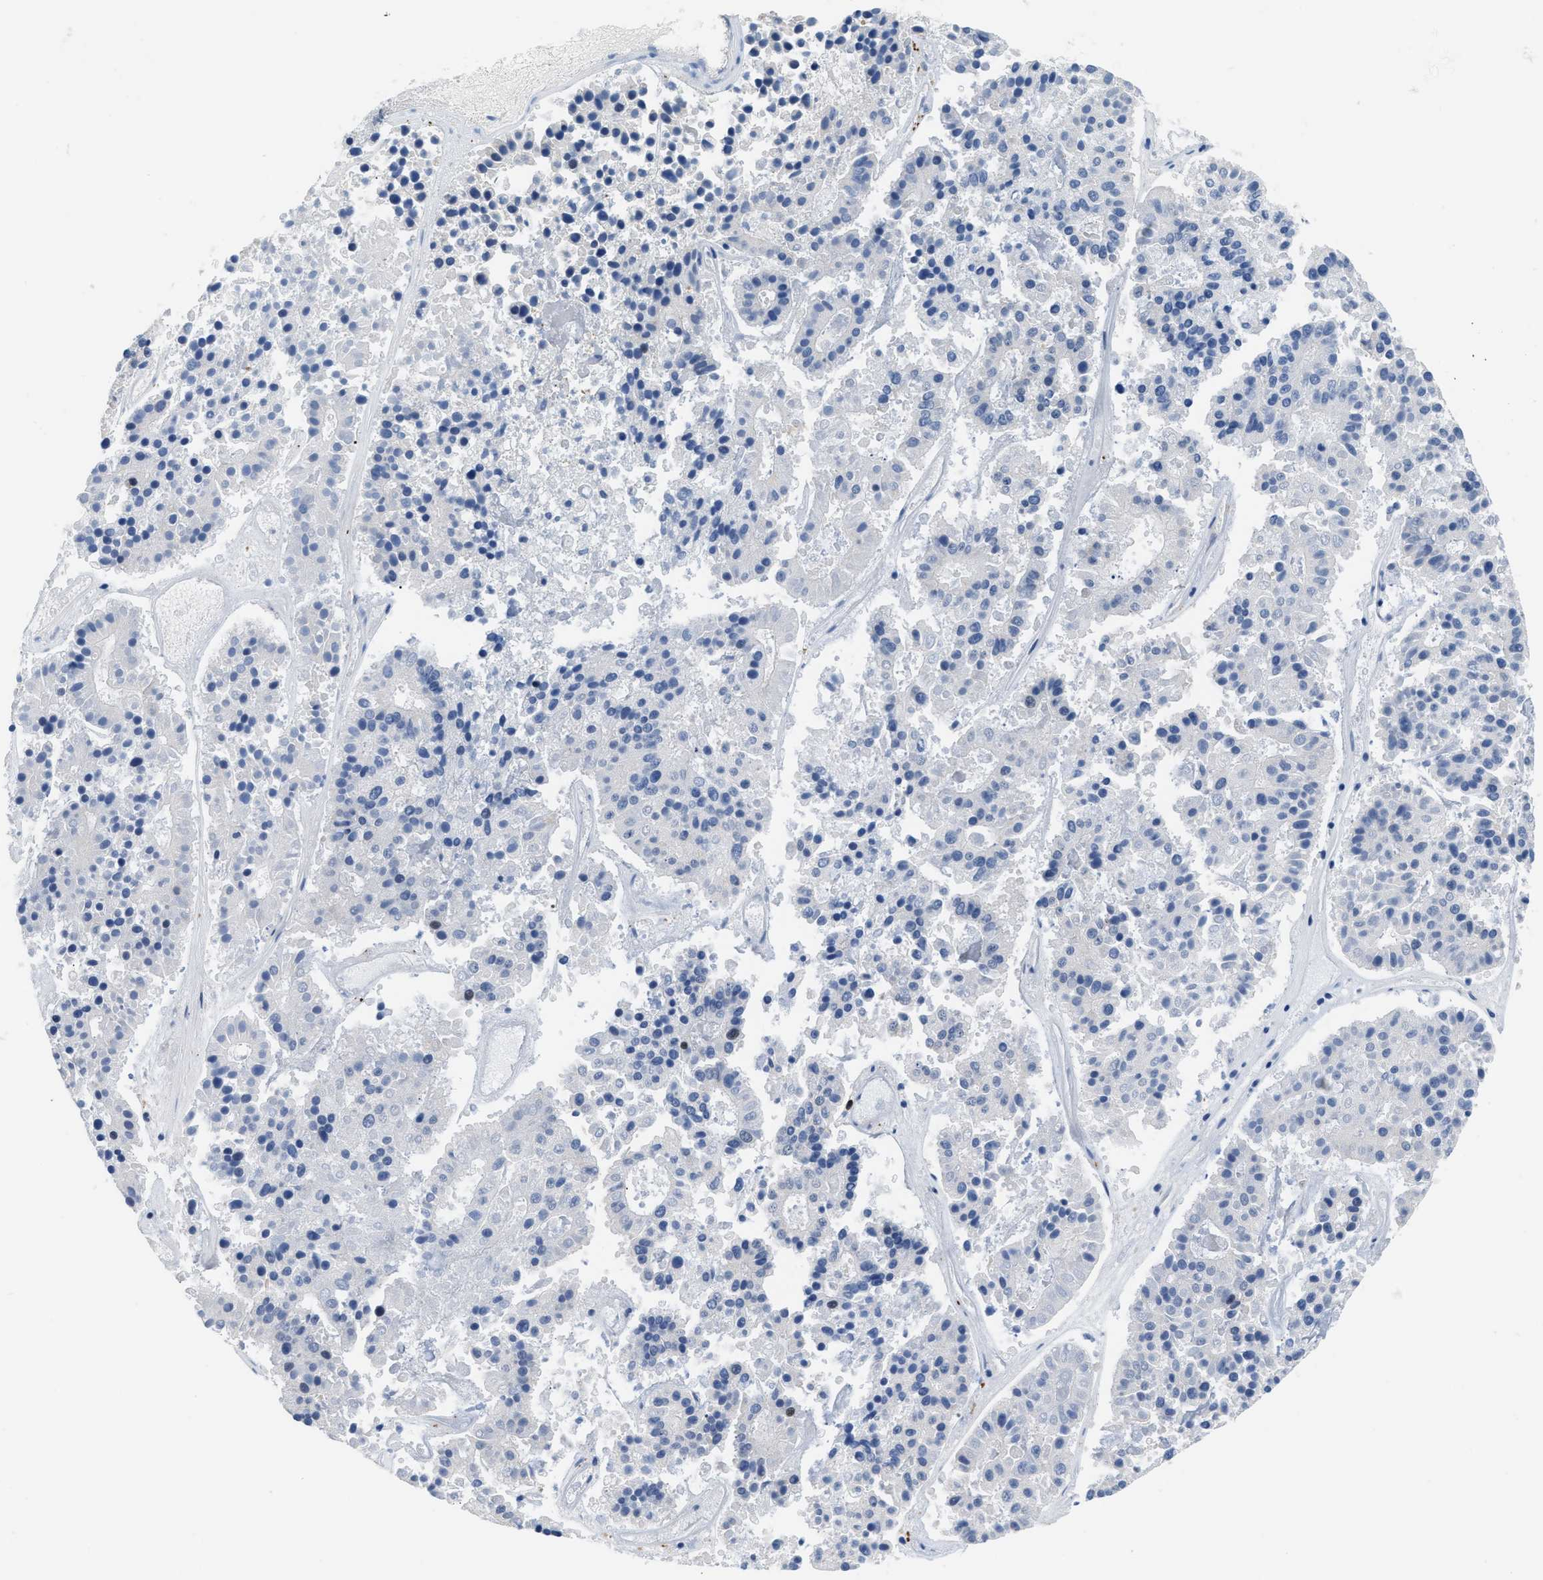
{"staining": {"intensity": "negative", "quantity": "none", "location": "none"}, "tissue": "pancreatic cancer", "cell_type": "Tumor cells", "image_type": "cancer", "snomed": [{"axis": "morphology", "description": "Adenocarcinoma, NOS"}, {"axis": "topography", "description": "Pancreas"}], "caption": "Tumor cells are negative for protein expression in human pancreatic cancer.", "gene": "ATP9A", "patient": {"sex": "male", "age": 50}}